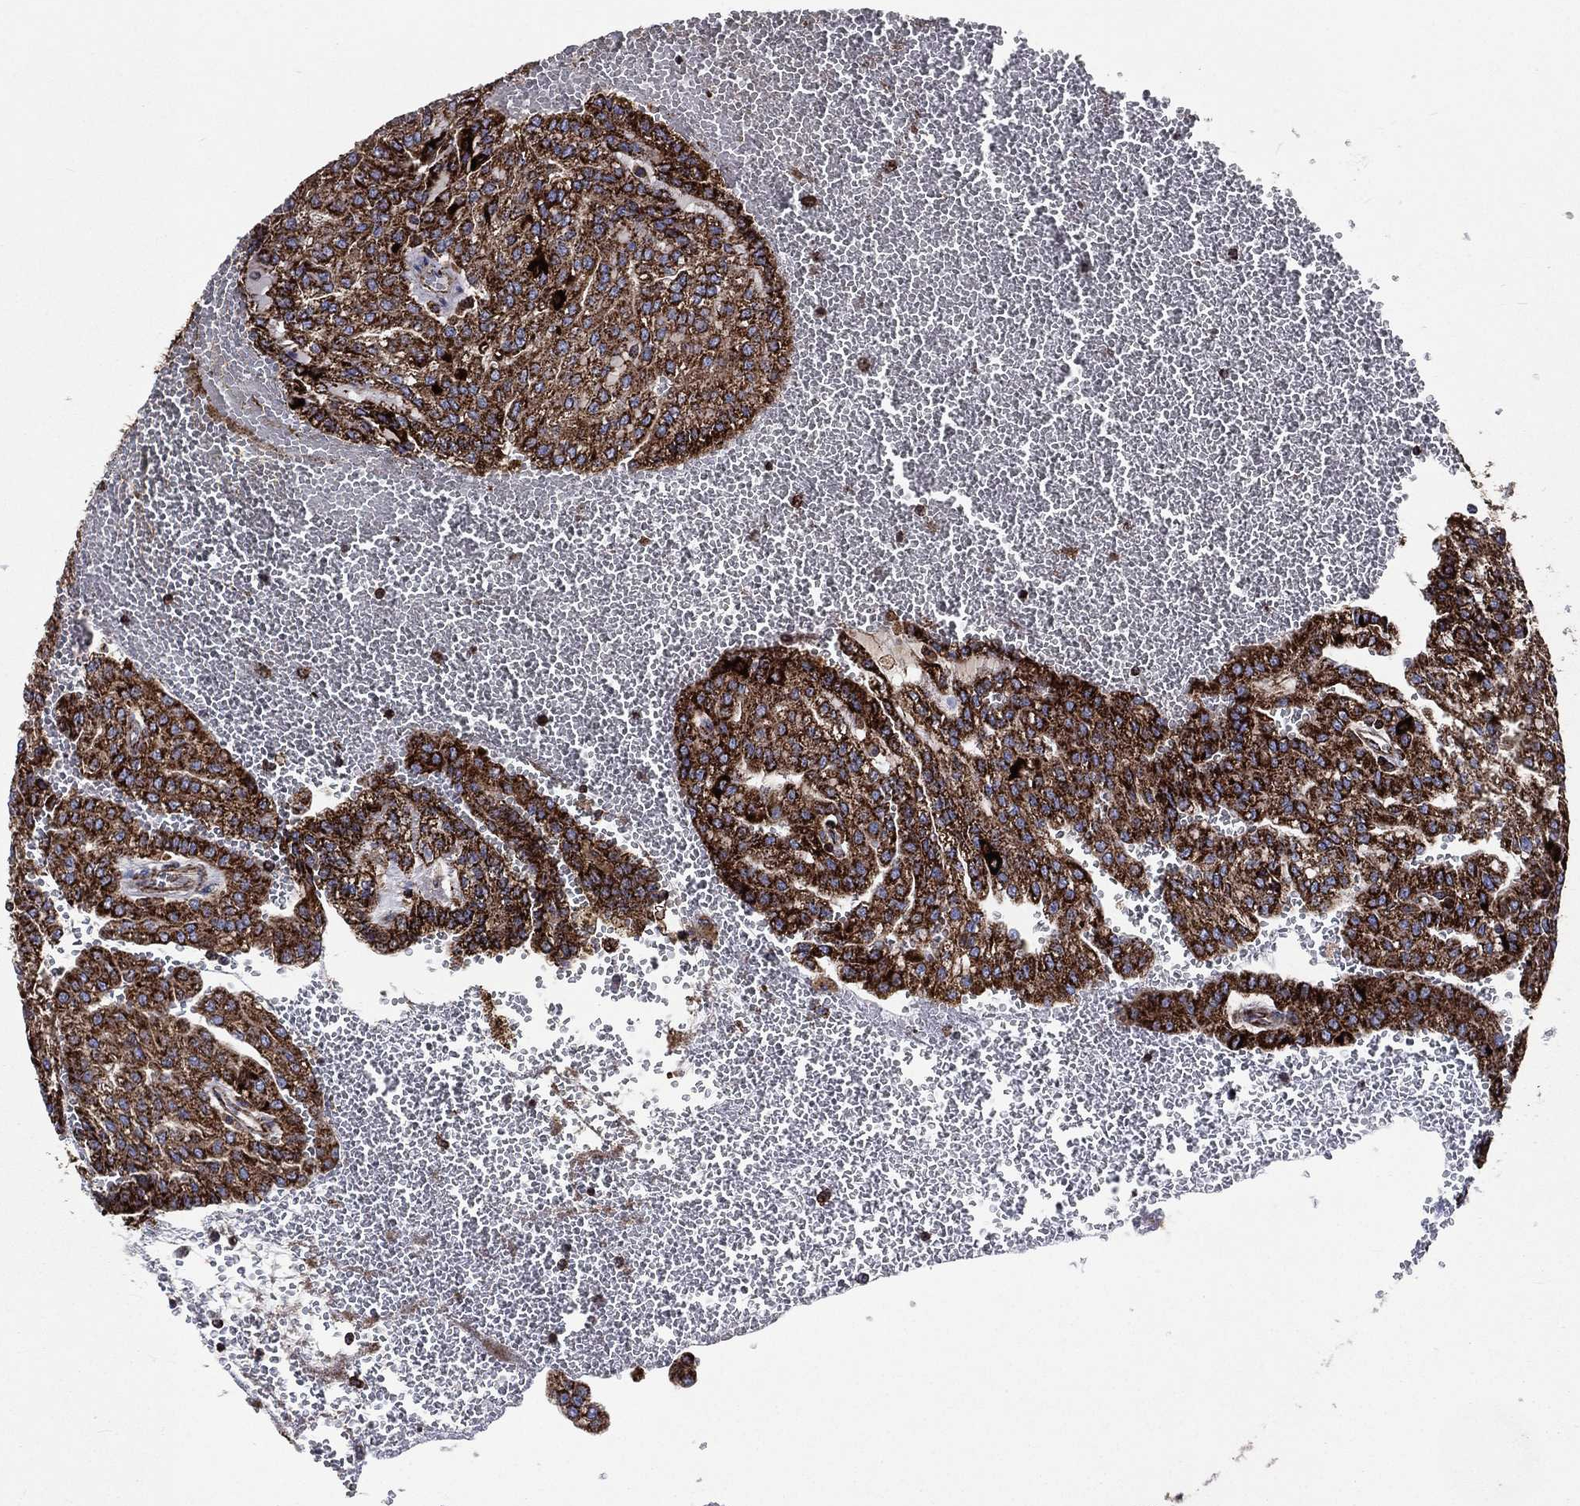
{"staining": {"intensity": "strong", "quantity": ">75%", "location": "cytoplasmic/membranous"}, "tissue": "renal cancer", "cell_type": "Tumor cells", "image_type": "cancer", "snomed": [{"axis": "morphology", "description": "Adenocarcinoma, NOS"}, {"axis": "topography", "description": "Kidney"}], "caption": "This is an image of immunohistochemistry (IHC) staining of adenocarcinoma (renal), which shows strong staining in the cytoplasmic/membranous of tumor cells.", "gene": "ANKRD37", "patient": {"sex": "male", "age": 63}}